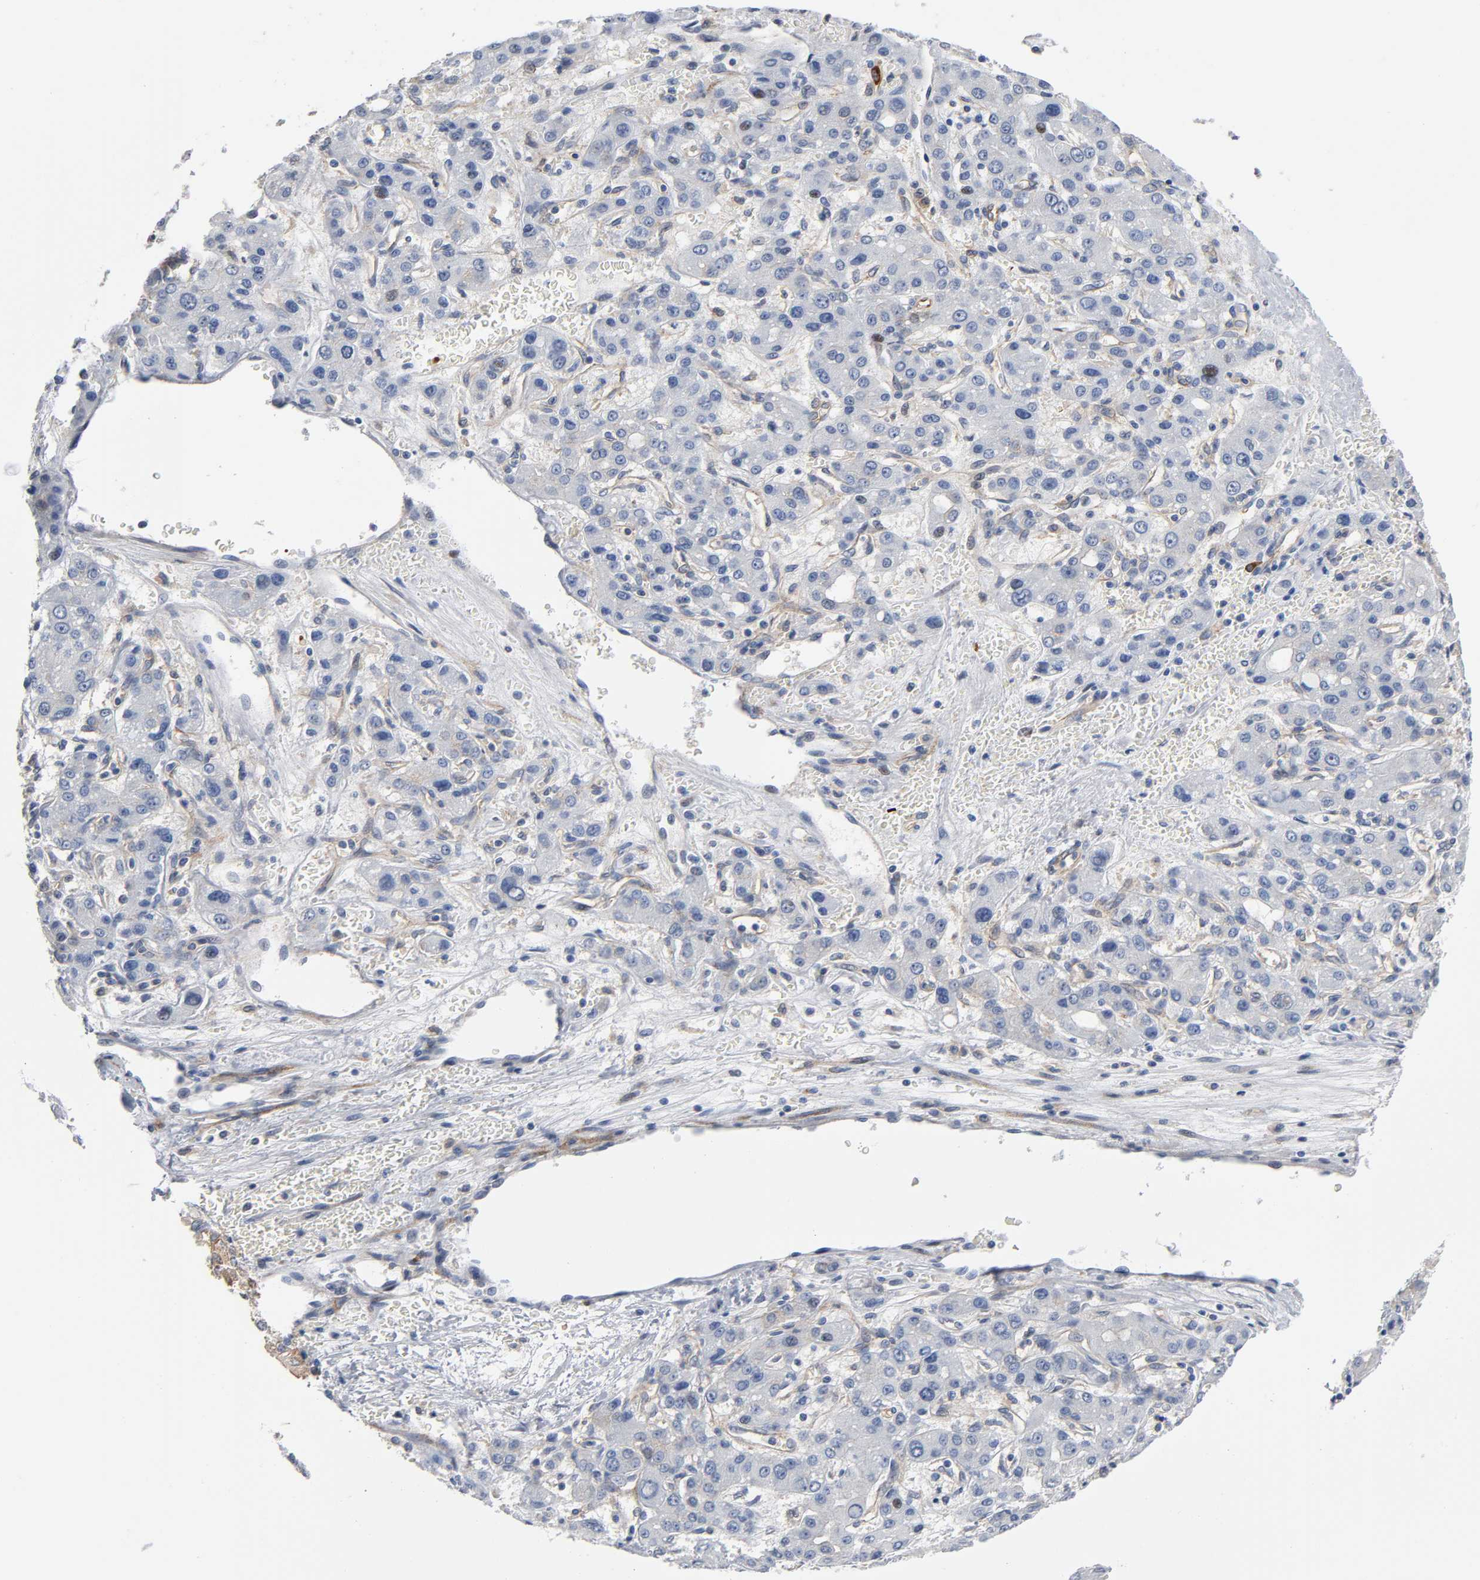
{"staining": {"intensity": "negative", "quantity": "none", "location": "none"}, "tissue": "liver cancer", "cell_type": "Tumor cells", "image_type": "cancer", "snomed": [{"axis": "morphology", "description": "Carcinoma, Hepatocellular, NOS"}, {"axis": "topography", "description": "Liver"}], "caption": "DAB (3,3'-diaminobenzidine) immunohistochemical staining of liver hepatocellular carcinoma reveals no significant expression in tumor cells.", "gene": "CD2AP", "patient": {"sex": "male", "age": 55}}